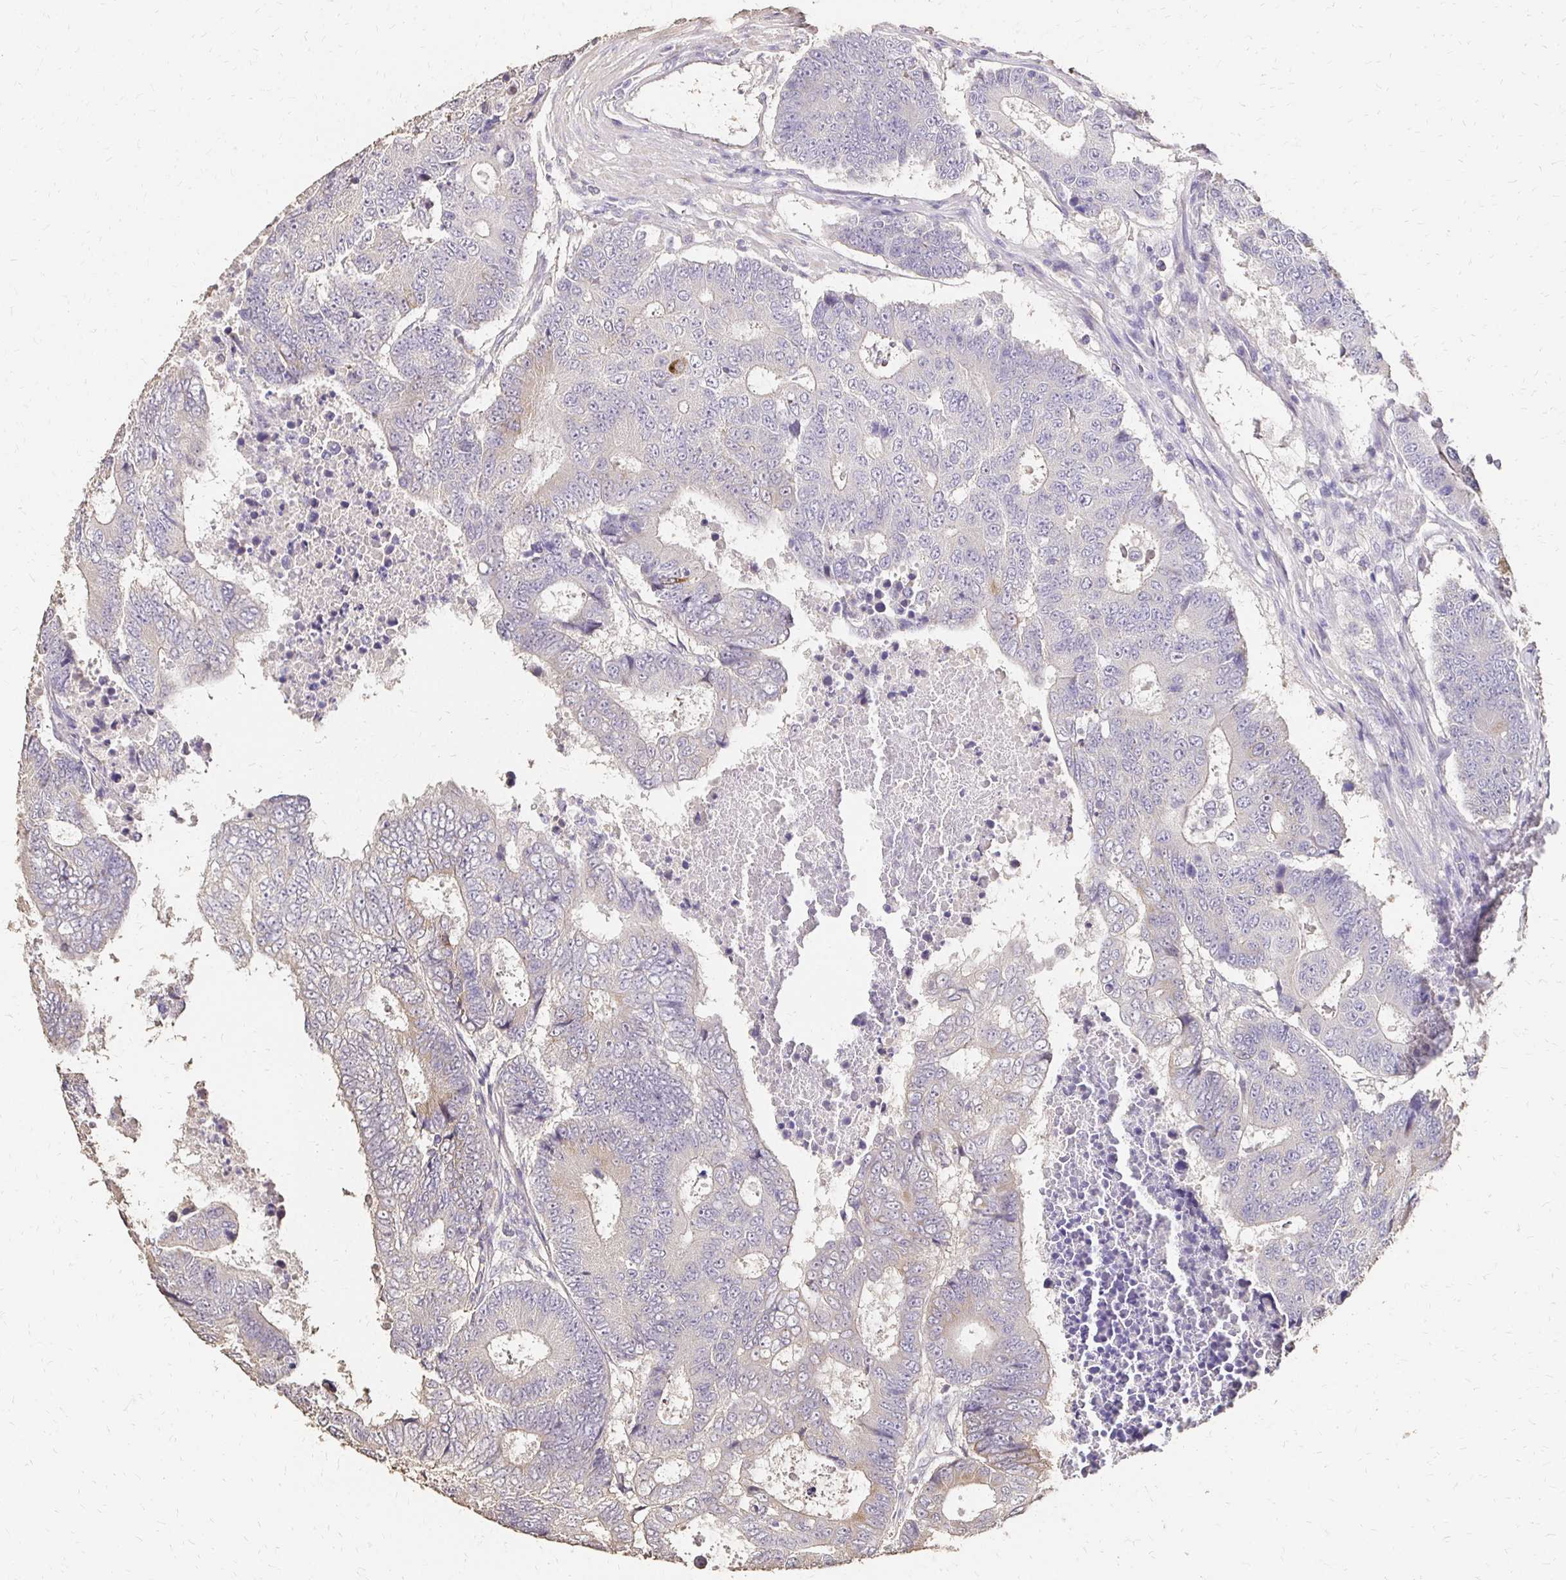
{"staining": {"intensity": "negative", "quantity": "none", "location": "none"}, "tissue": "colorectal cancer", "cell_type": "Tumor cells", "image_type": "cancer", "snomed": [{"axis": "morphology", "description": "Adenocarcinoma, NOS"}, {"axis": "topography", "description": "Colon"}], "caption": "This image is of colorectal cancer stained with immunohistochemistry to label a protein in brown with the nuclei are counter-stained blue. There is no expression in tumor cells.", "gene": "UGT1A6", "patient": {"sex": "female", "age": 48}}